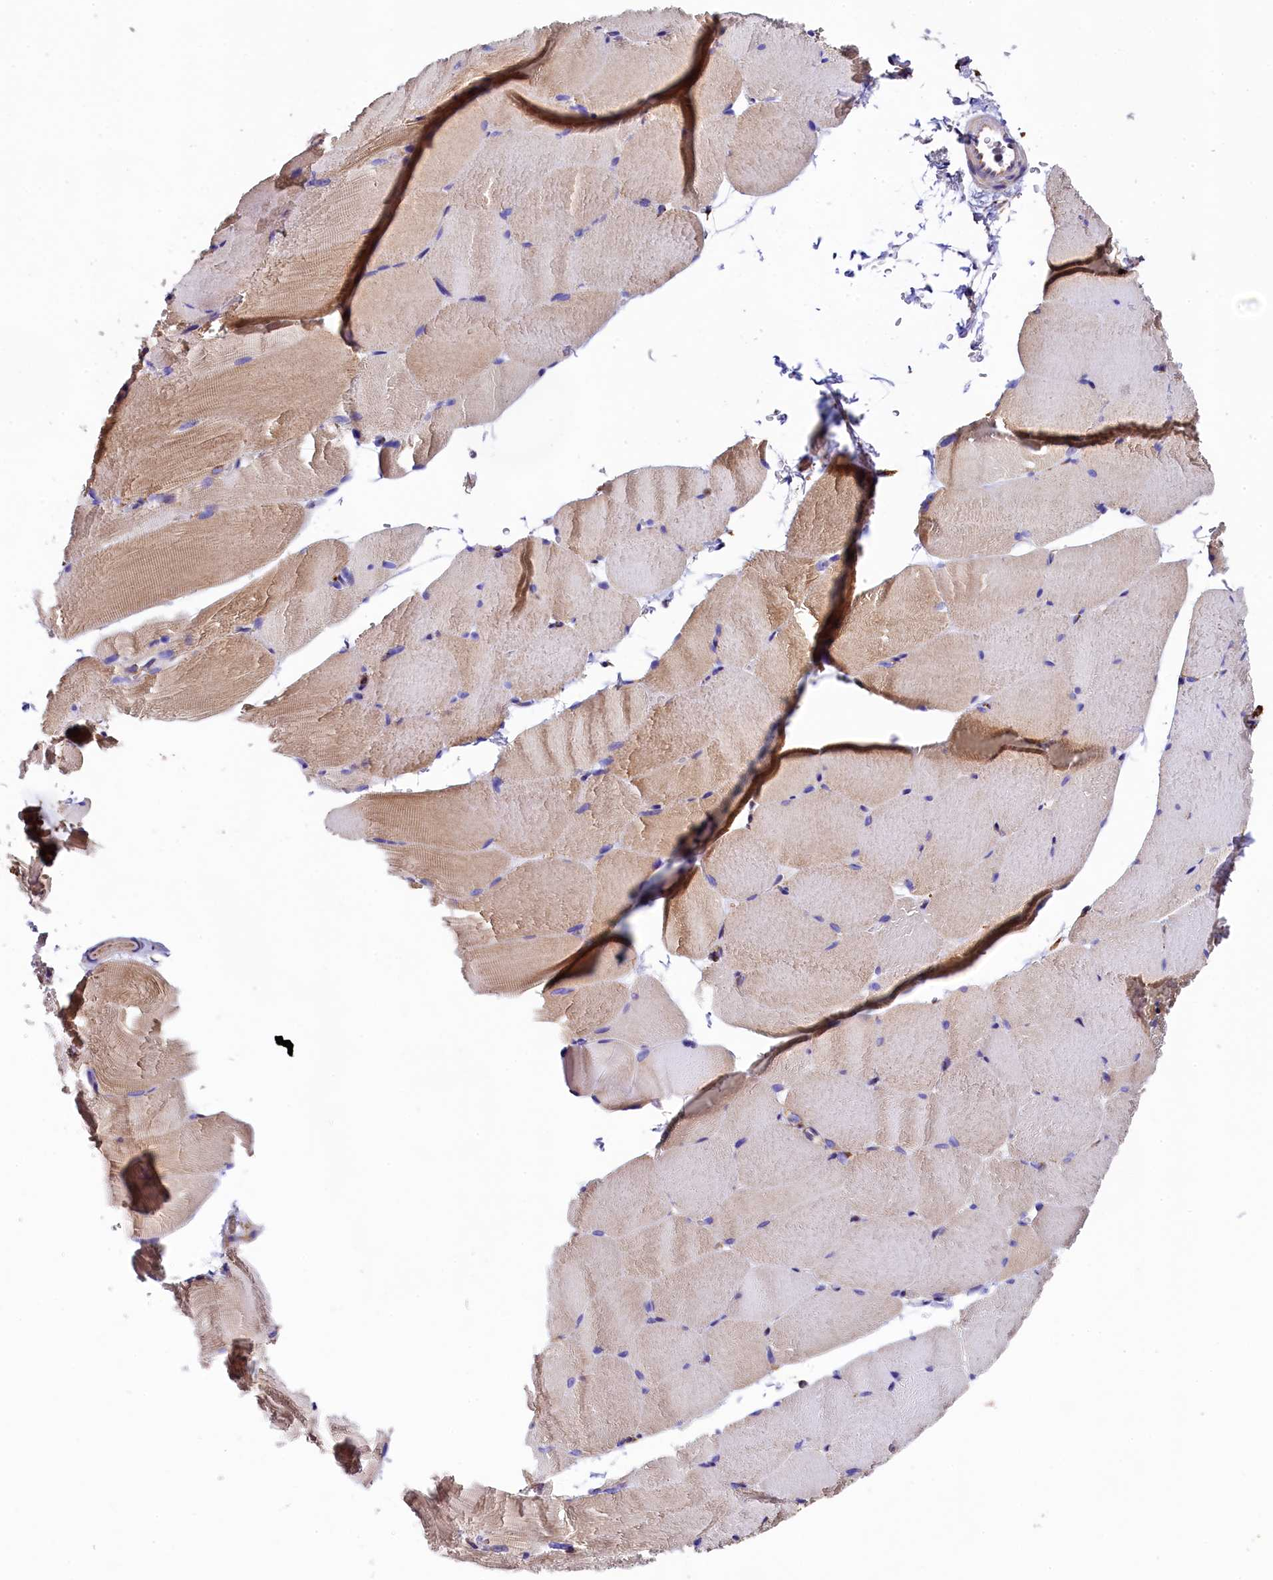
{"staining": {"intensity": "weak", "quantity": "<25%", "location": "cytoplasmic/membranous"}, "tissue": "skeletal muscle", "cell_type": "Myocytes", "image_type": "normal", "snomed": [{"axis": "morphology", "description": "Normal tissue, NOS"}, {"axis": "topography", "description": "Skeletal muscle"}, {"axis": "topography", "description": "Parathyroid gland"}], "caption": "There is no significant staining in myocytes of skeletal muscle.", "gene": "CAPS2", "patient": {"sex": "female", "age": 37}}